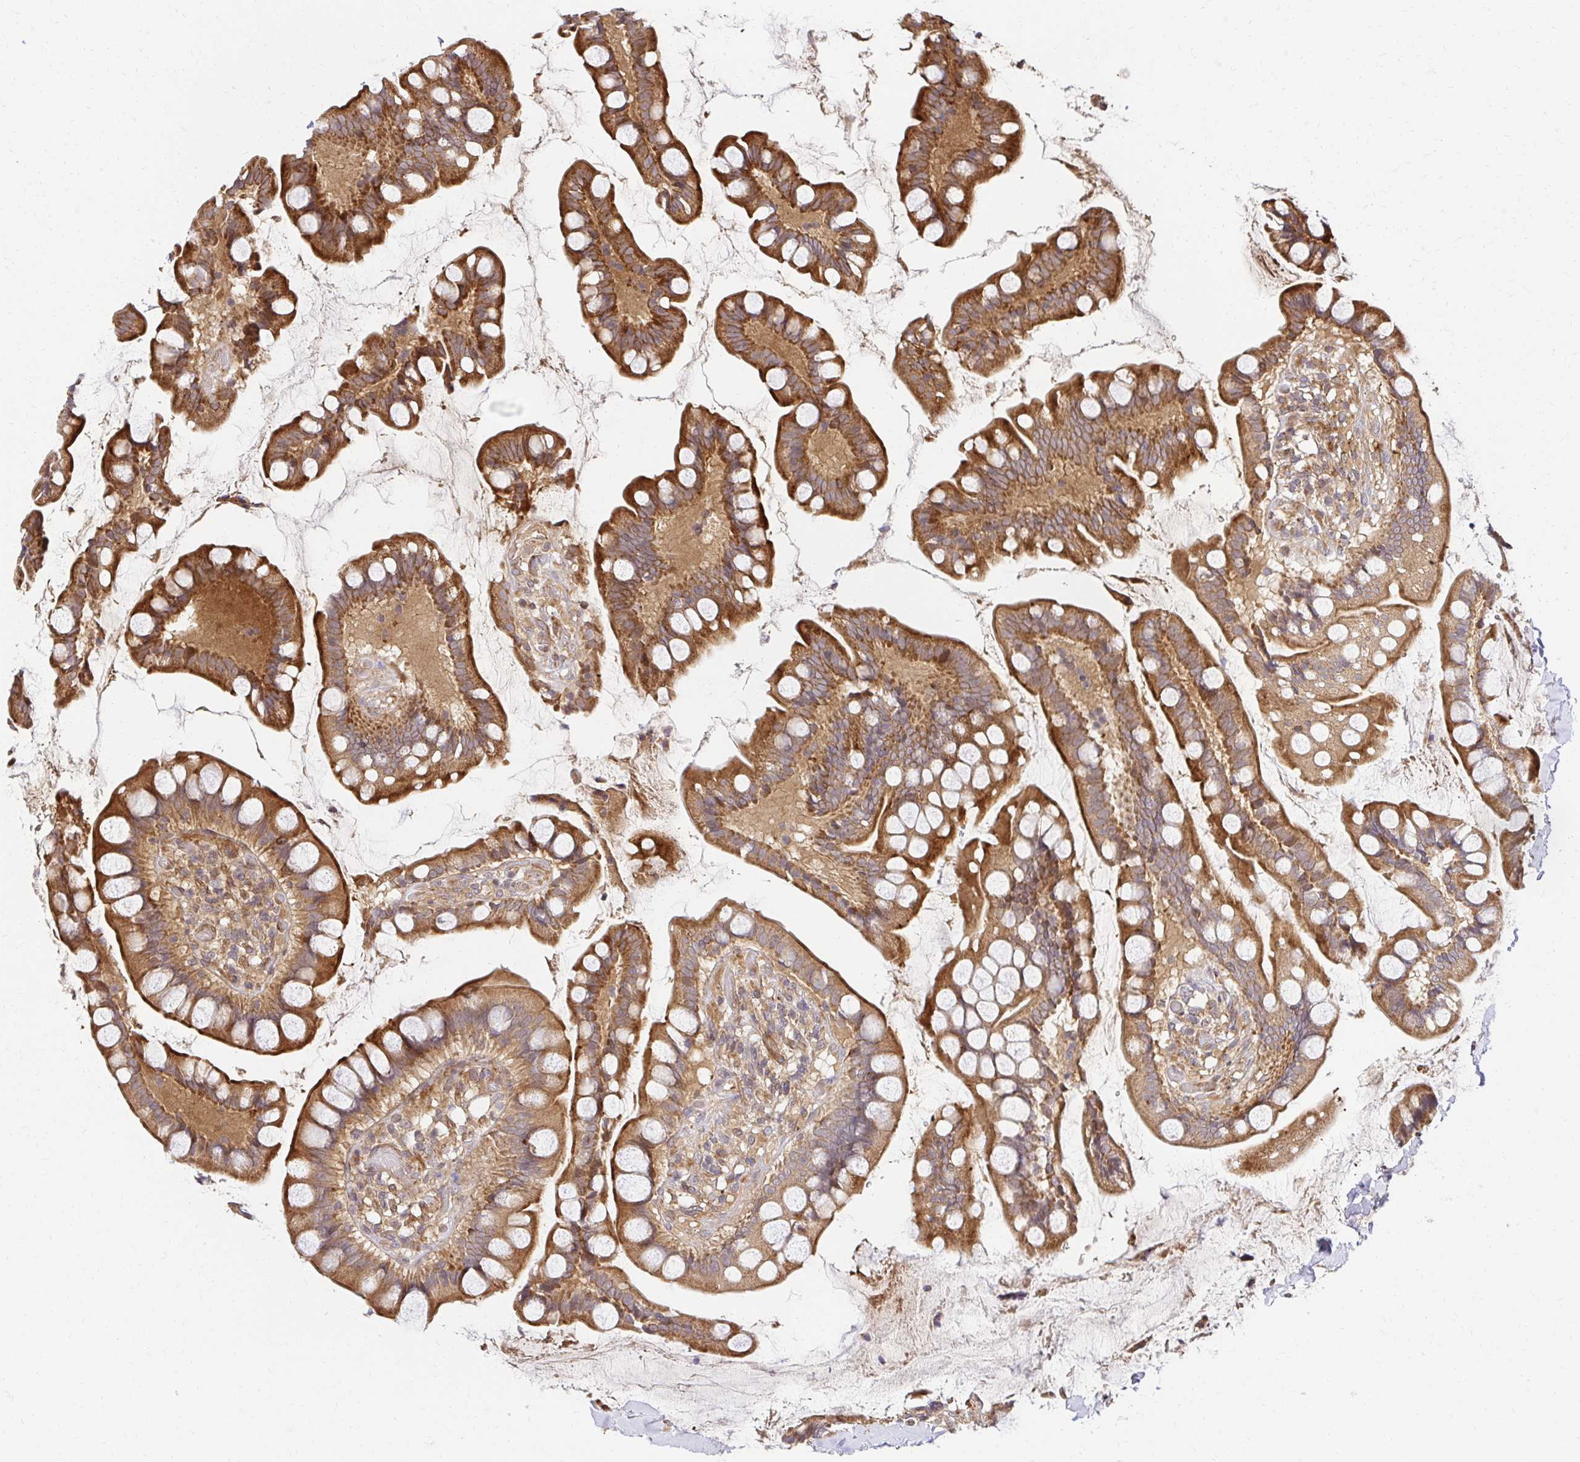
{"staining": {"intensity": "moderate", "quantity": ">75%", "location": "cytoplasmic/membranous"}, "tissue": "small intestine", "cell_type": "Glandular cells", "image_type": "normal", "snomed": [{"axis": "morphology", "description": "Normal tissue, NOS"}, {"axis": "topography", "description": "Small intestine"}], "caption": "This micrograph exhibits immunohistochemistry (IHC) staining of benign small intestine, with medium moderate cytoplasmic/membranous staining in about >75% of glandular cells.", "gene": "PSMA4", "patient": {"sex": "male", "age": 70}}